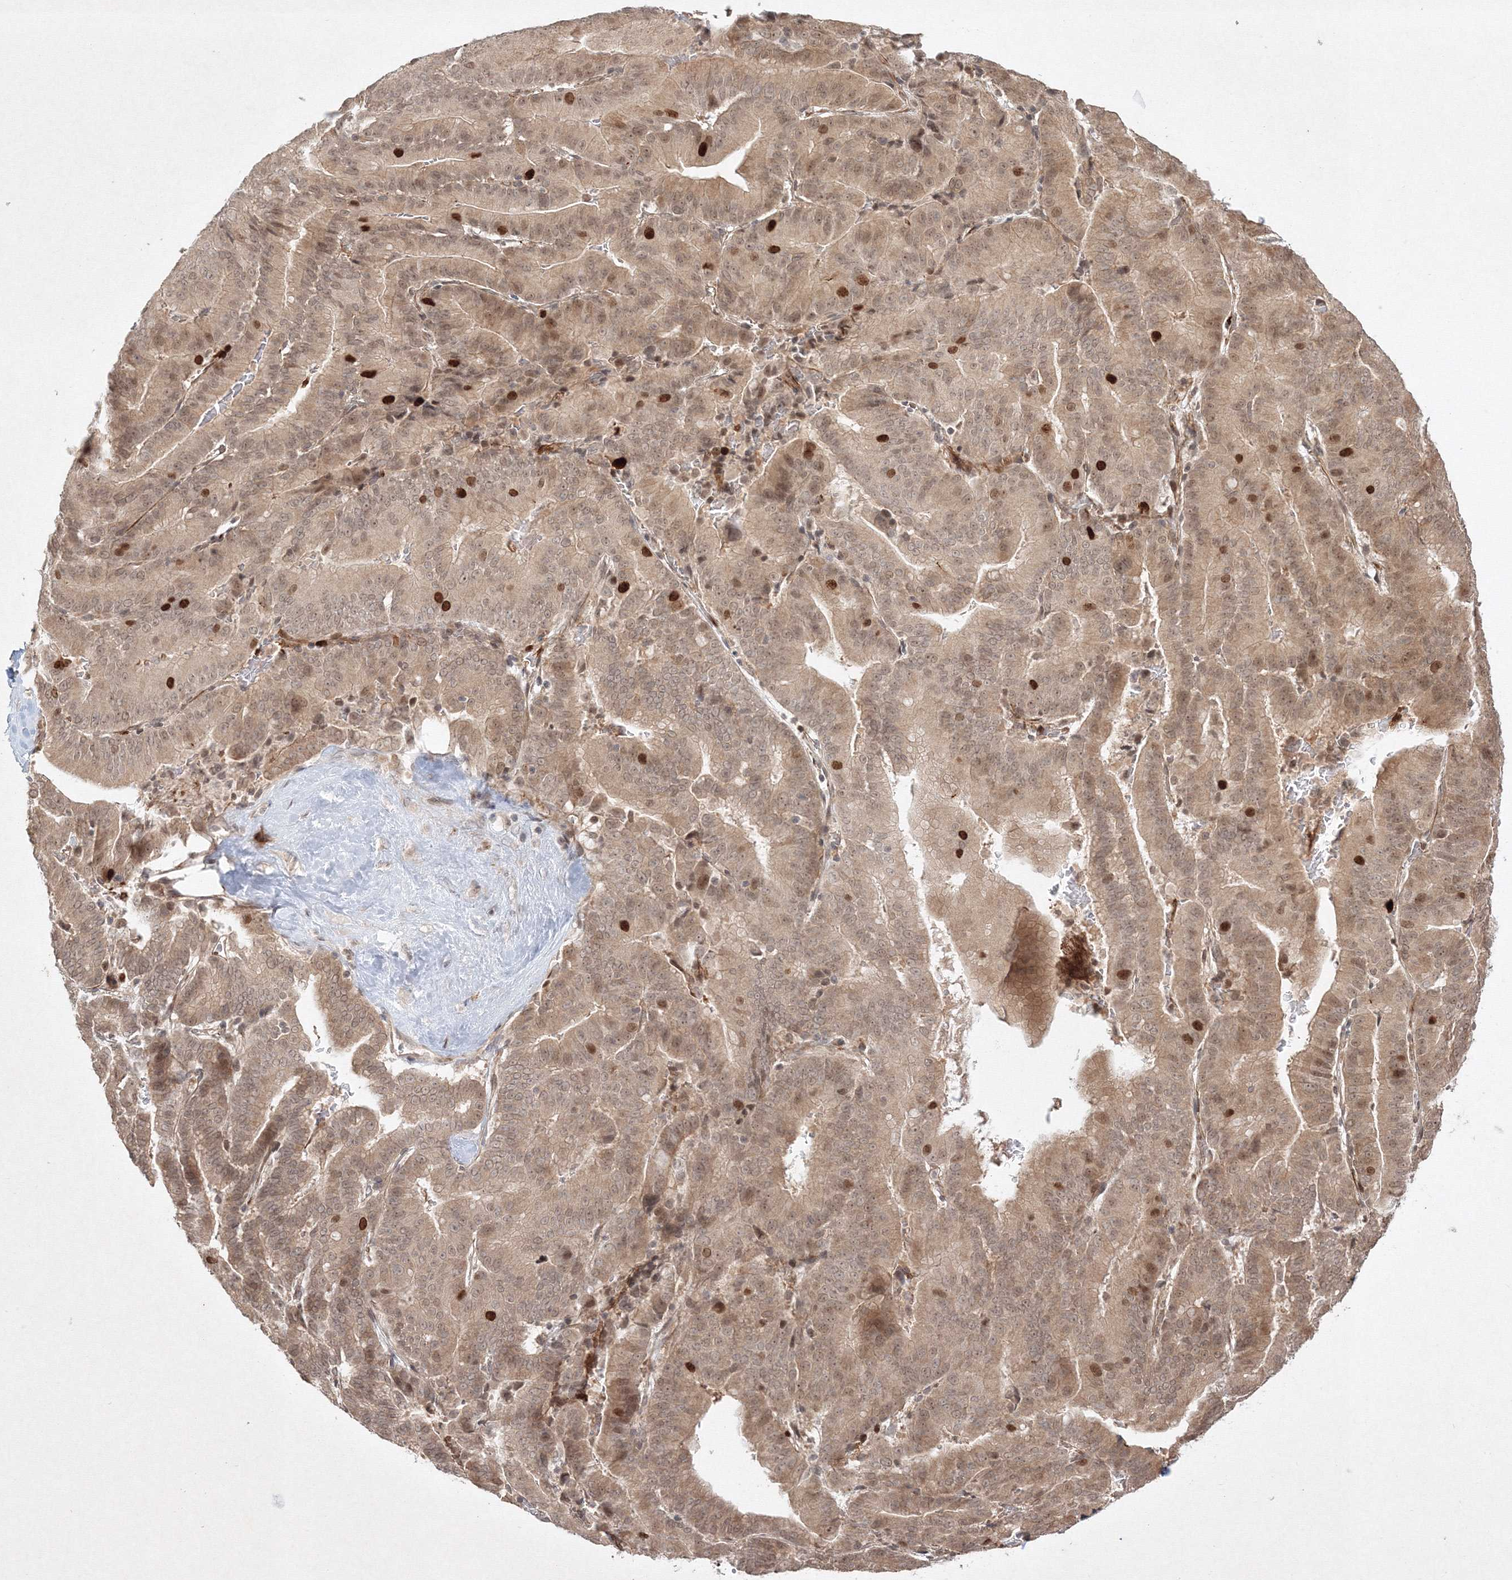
{"staining": {"intensity": "moderate", "quantity": ">75%", "location": "cytoplasmic/membranous,nuclear"}, "tissue": "liver cancer", "cell_type": "Tumor cells", "image_type": "cancer", "snomed": [{"axis": "morphology", "description": "Cholangiocarcinoma"}, {"axis": "topography", "description": "Liver"}], "caption": "IHC image of neoplastic tissue: liver cholangiocarcinoma stained using IHC displays medium levels of moderate protein expression localized specifically in the cytoplasmic/membranous and nuclear of tumor cells, appearing as a cytoplasmic/membranous and nuclear brown color.", "gene": "KIF20A", "patient": {"sex": "female", "age": 75}}